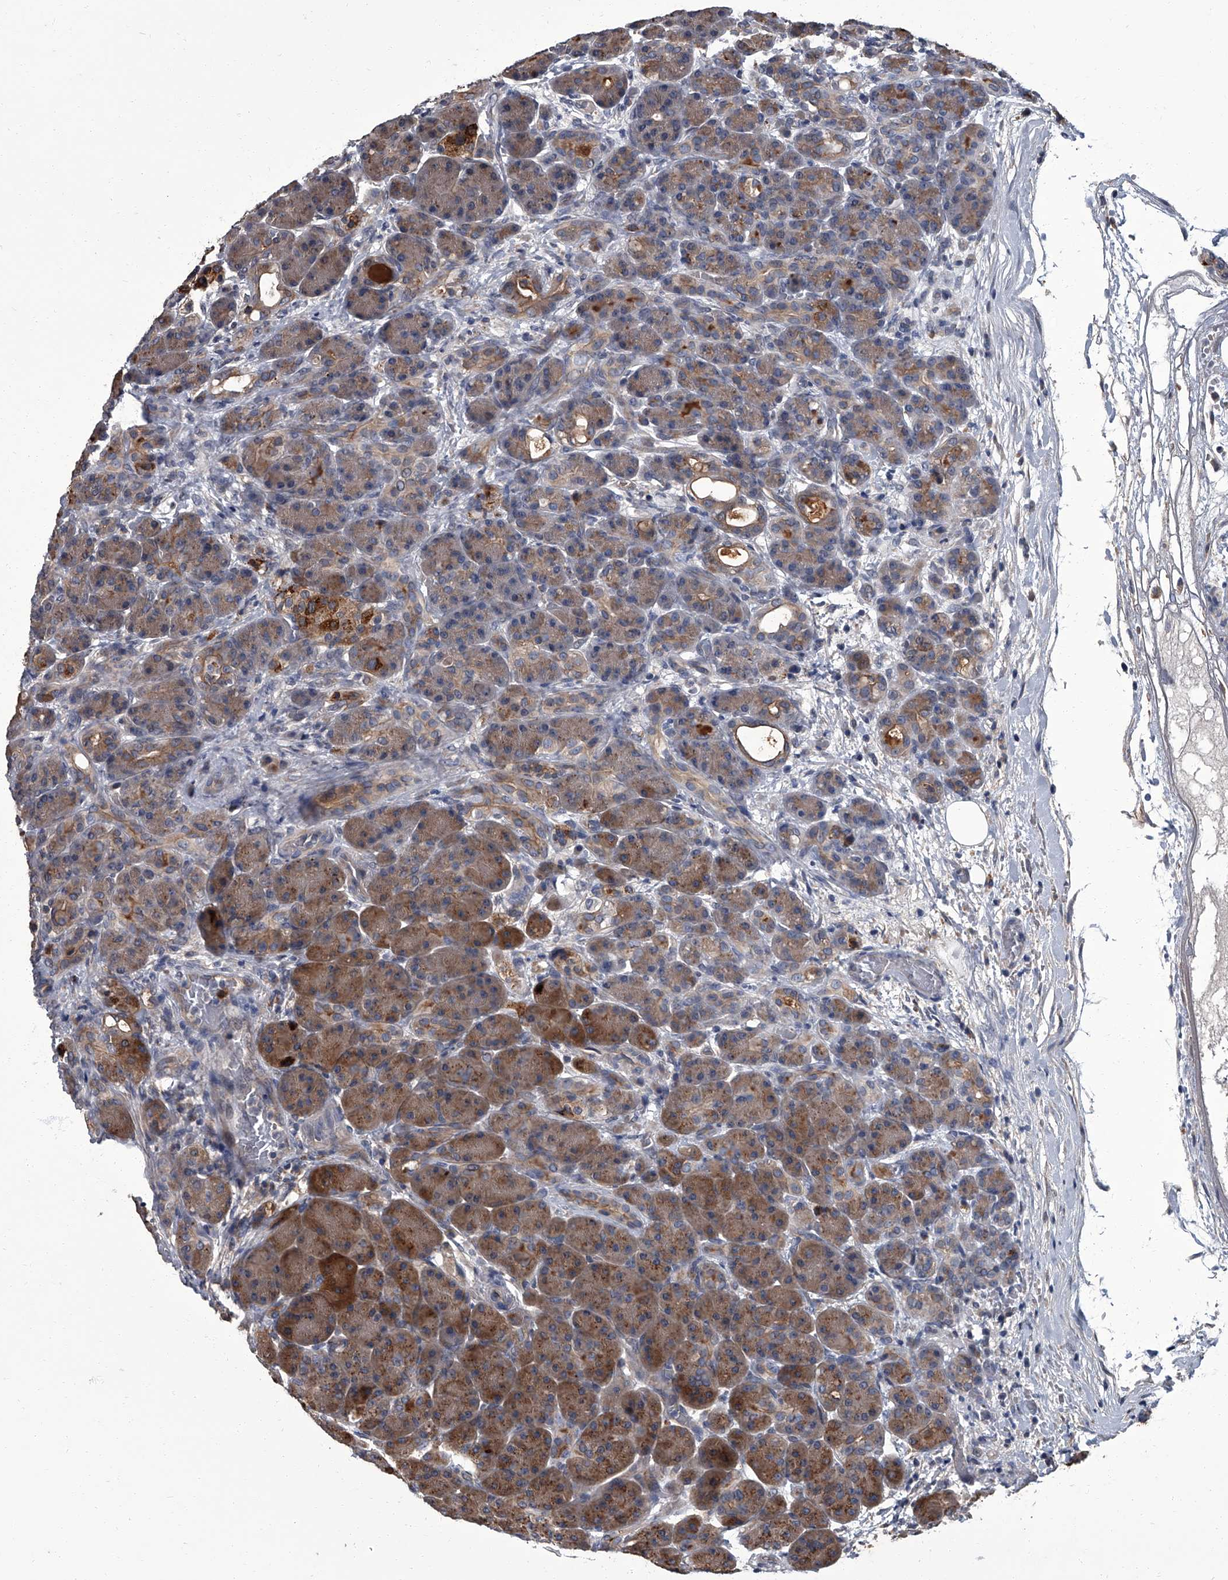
{"staining": {"intensity": "moderate", "quantity": ">75%", "location": "cytoplasmic/membranous"}, "tissue": "pancreas", "cell_type": "Exocrine glandular cells", "image_type": "normal", "snomed": [{"axis": "morphology", "description": "Normal tissue, NOS"}, {"axis": "topography", "description": "Pancreas"}], "caption": "This image displays immunohistochemistry staining of normal pancreas, with medium moderate cytoplasmic/membranous positivity in approximately >75% of exocrine glandular cells.", "gene": "SIRT4", "patient": {"sex": "male", "age": 63}}